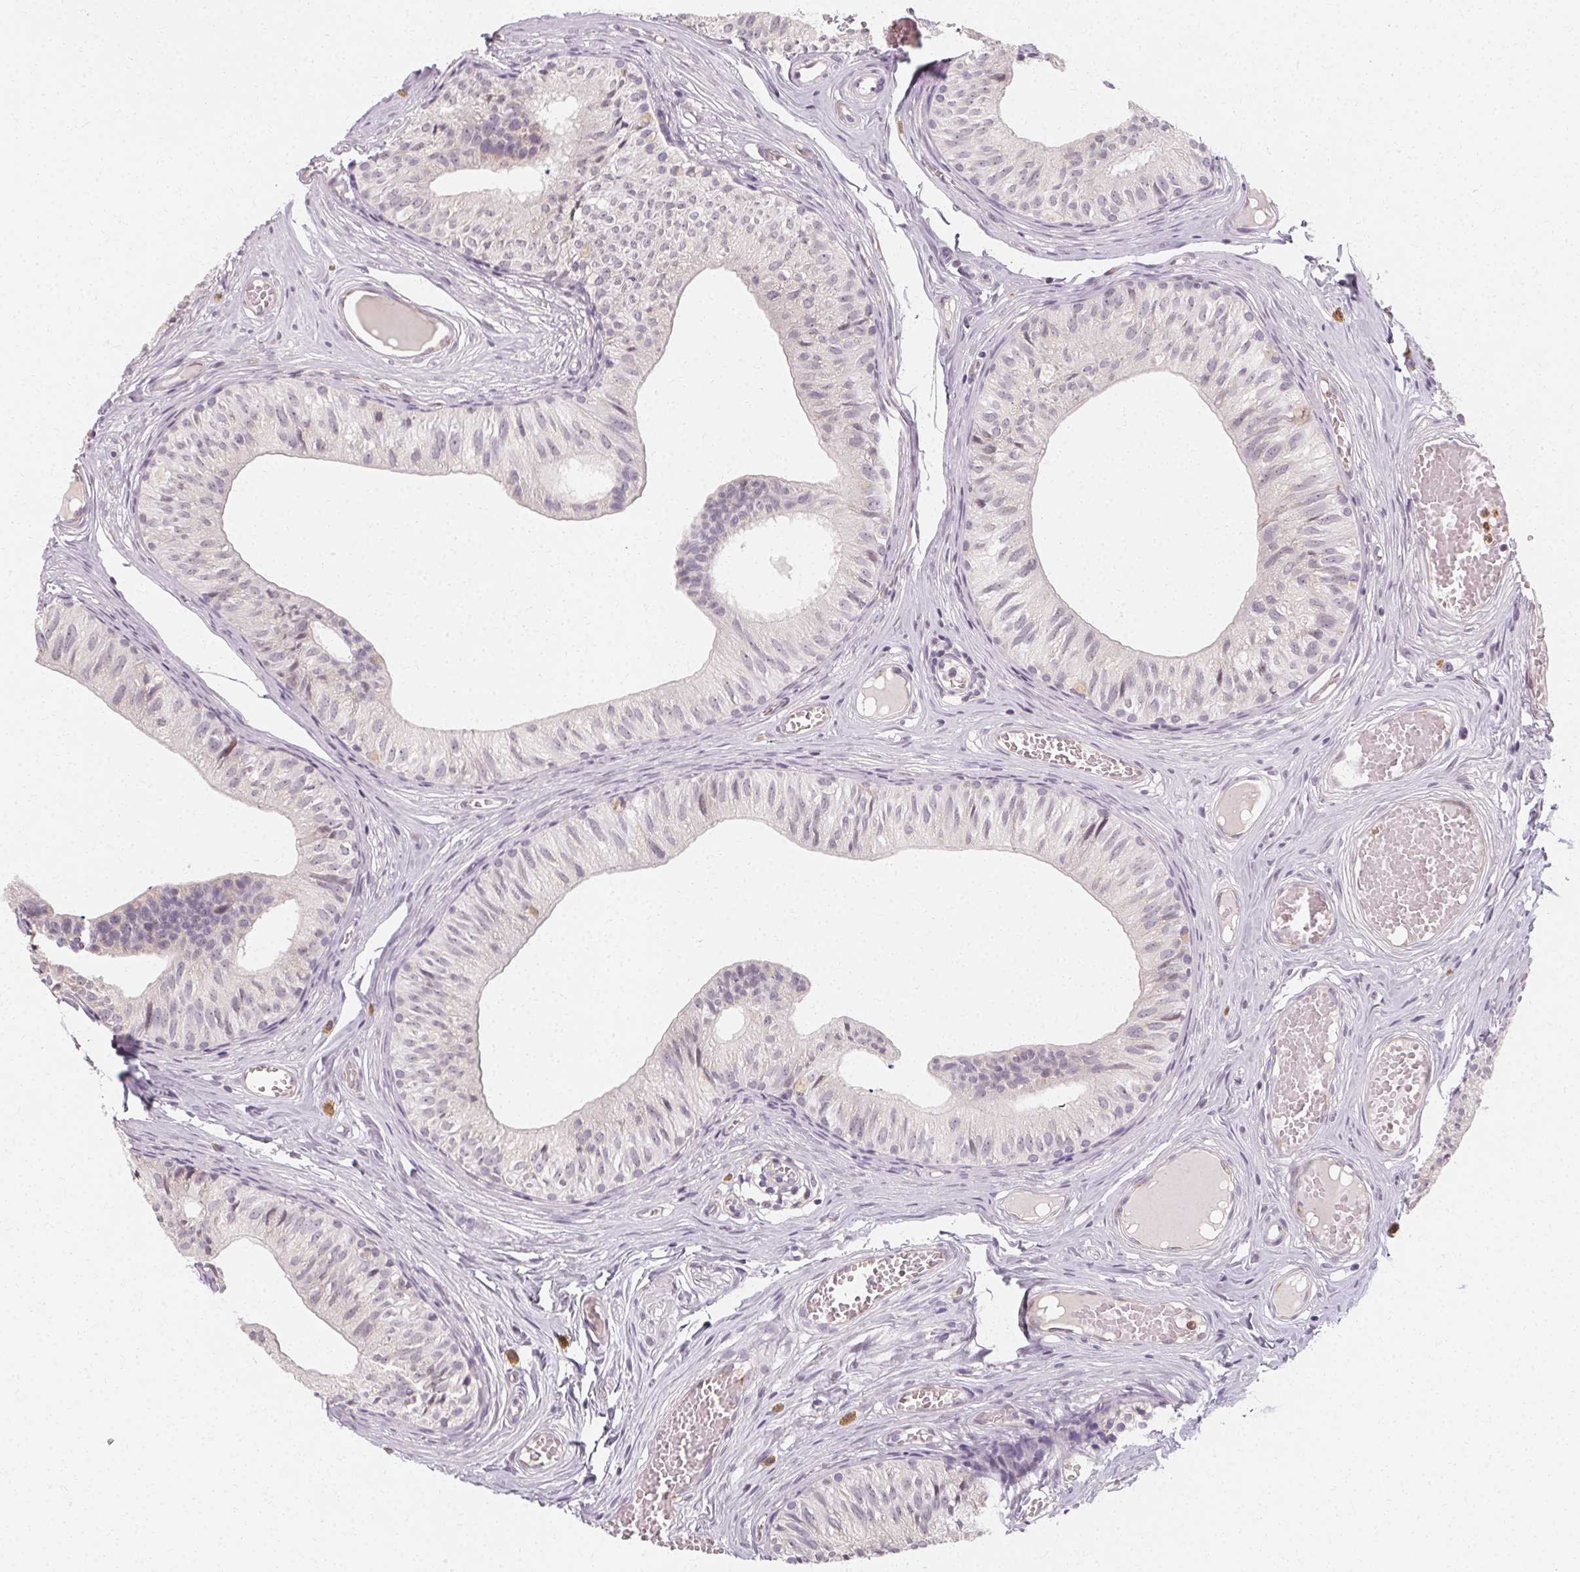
{"staining": {"intensity": "negative", "quantity": "none", "location": "none"}, "tissue": "epididymis", "cell_type": "Glandular cells", "image_type": "normal", "snomed": [{"axis": "morphology", "description": "Normal tissue, NOS"}, {"axis": "topography", "description": "Epididymis"}], "caption": "High power microscopy photomicrograph of an IHC image of unremarkable epididymis, revealing no significant expression in glandular cells. (Immunohistochemistry, brightfield microscopy, high magnification).", "gene": "CLCNKA", "patient": {"sex": "male", "age": 25}}